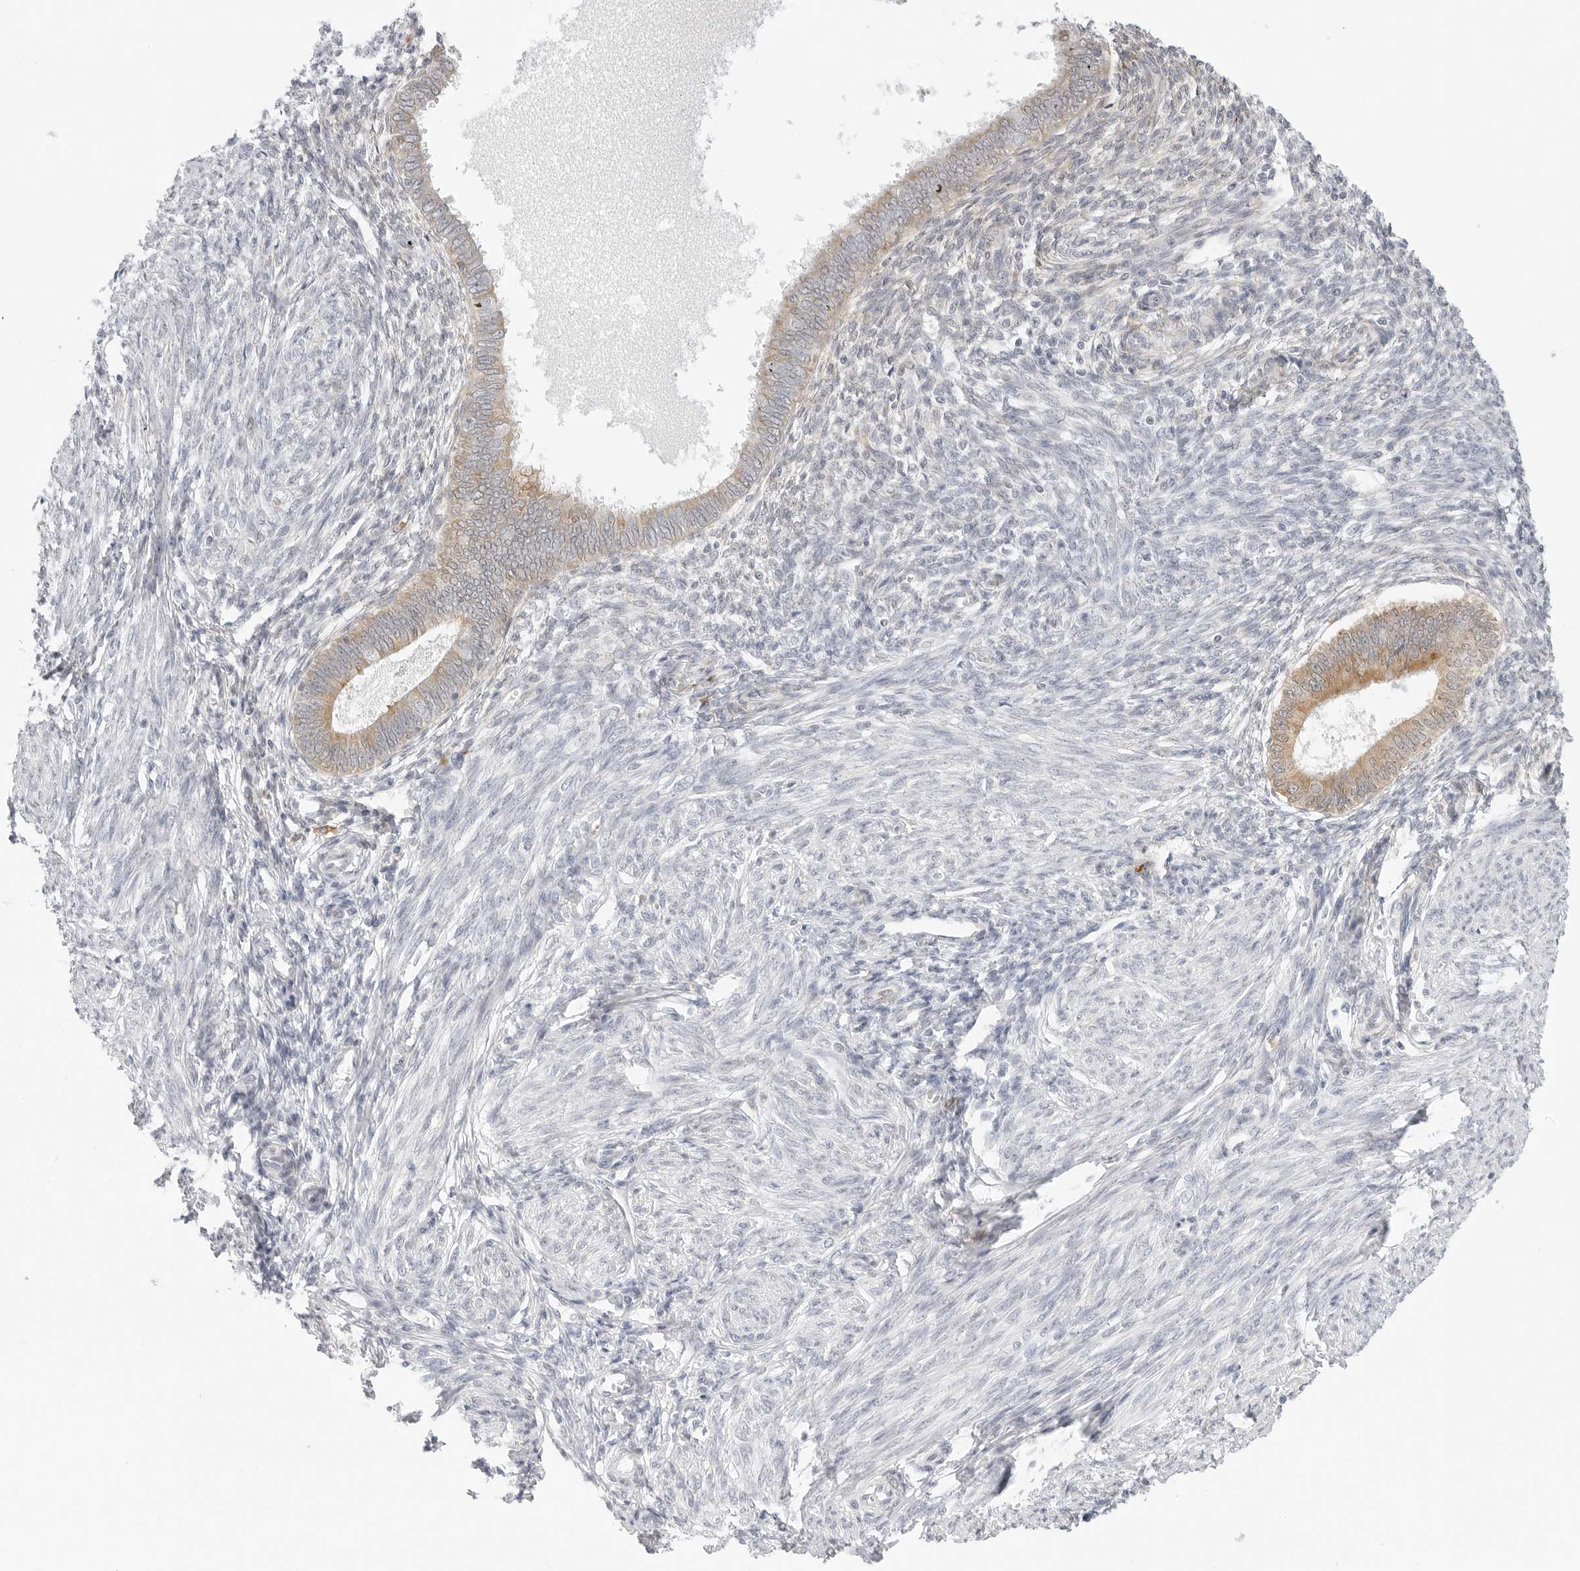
{"staining": {"intensity": "negative", "quantity": "none", "location": "none"}, "tissue": "endometrium", "cell_type": "Cells in endometrial stroma", "image_type": "normal", "snomed": [{"axis": "morphology", "description": "Normal tissue, NOS"}, {"axis": "topography", "description": "Endometrium"}], "caption": "The histopathology image reveals no significant staining in cells in endometrial stroma of endometrium. (Stains: DAB (3,3'-diaminobenzidine) immunohistochemistry (IHC) with hematoxylin counter stain, Microscopy: brightfield microscopy at high magnification).", "gene": "THEM4", "patient": {"sex": "female", "age": 46}}